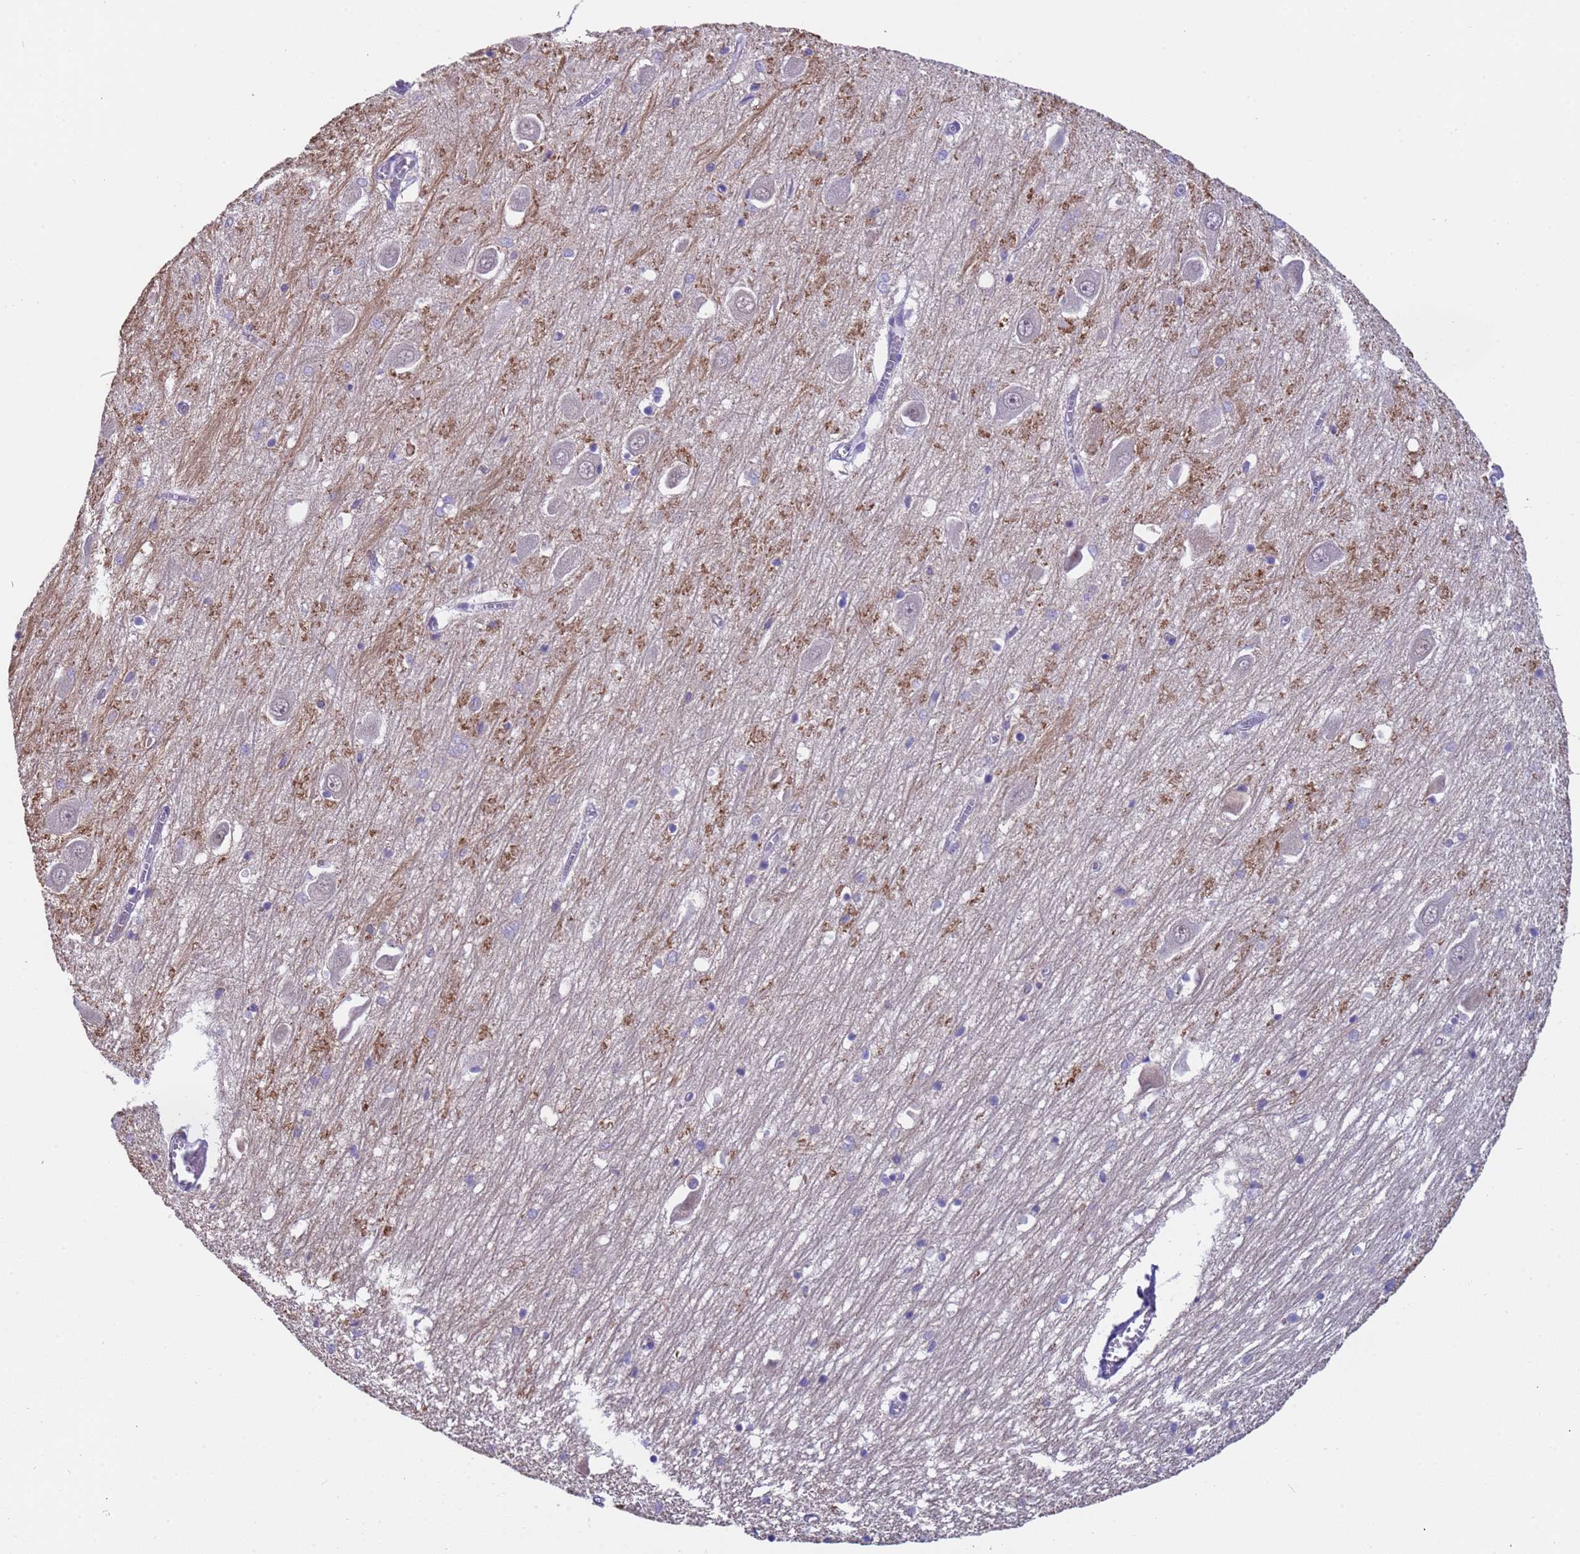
{"staining": {"intensity": "negative", "quantity": "none", "location": "none"}, "tissue": "hippocampus", "cell_type": "Glial cells", "image_type": "normal", "snomed": [{"axis": "morphology", "description": "Normal tissue, NOS"}, {"axis": "topography", "description": "Hippocampus"}], "caption": "The immunohistochemistry (IHC) micrograph has no significant positivity in glial cells of hippocampus.", "gene": "ZNF248", "patient": {"sex": "male", "age": 70}}